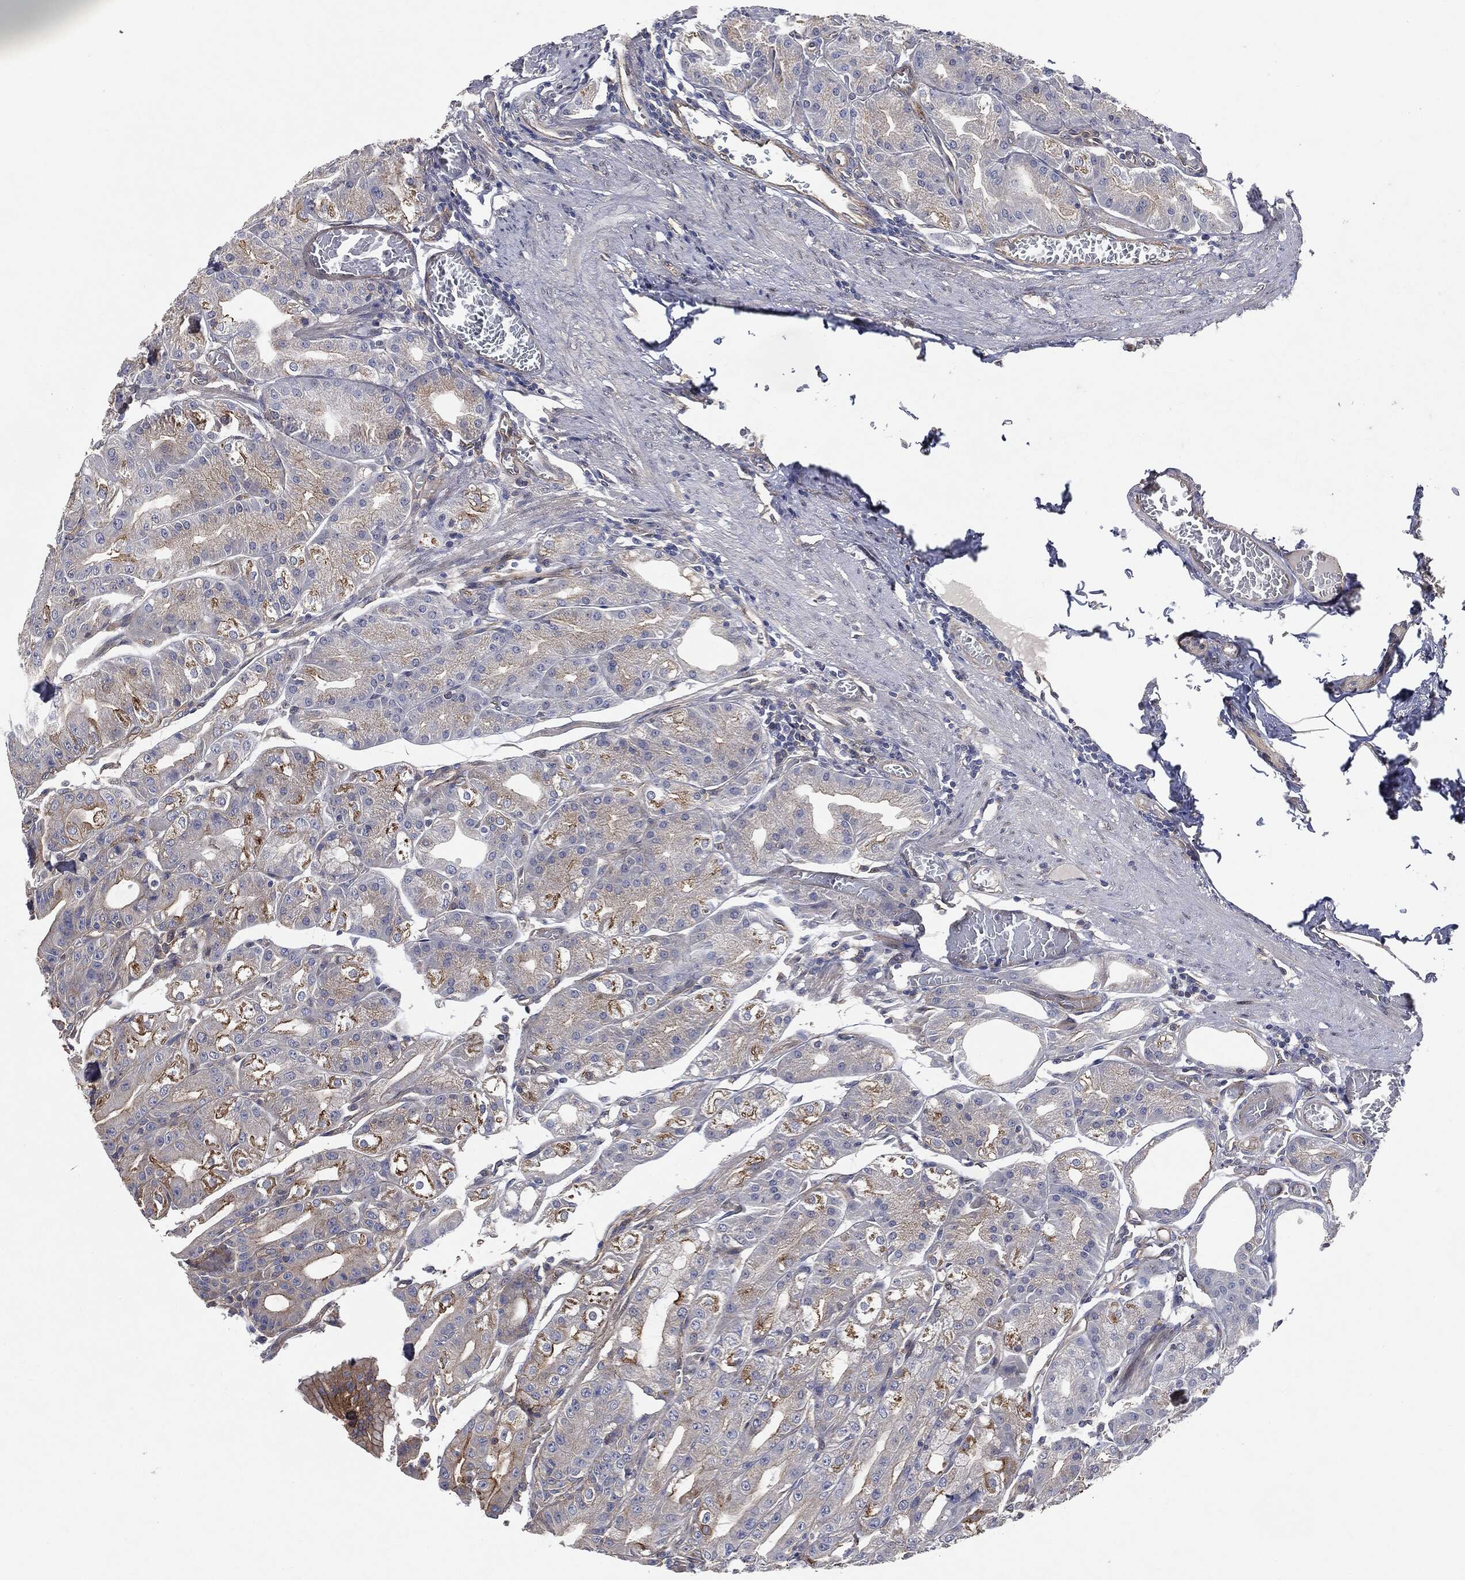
{"staining": {"intensity": "moderate", "quantity": "25%-75%", "location": "cytoplasmic/membranous"}, "tissue": "stomach", "cell_type": "Glandular cells", "image_type": "normal", "snomed": [{"axis": "morphology", "description": "Normal tissue, NOS"}, {"axis": "topography", "description": "Stomach"}], "caption": "Human stomach stained with a brown dye demonstrates moderate cytoplasmic/membranous positive expression in about 25%-75% of glandular cells.", "gene": "EPS15L1", "patient": {"sex": "male", "age": 71}}